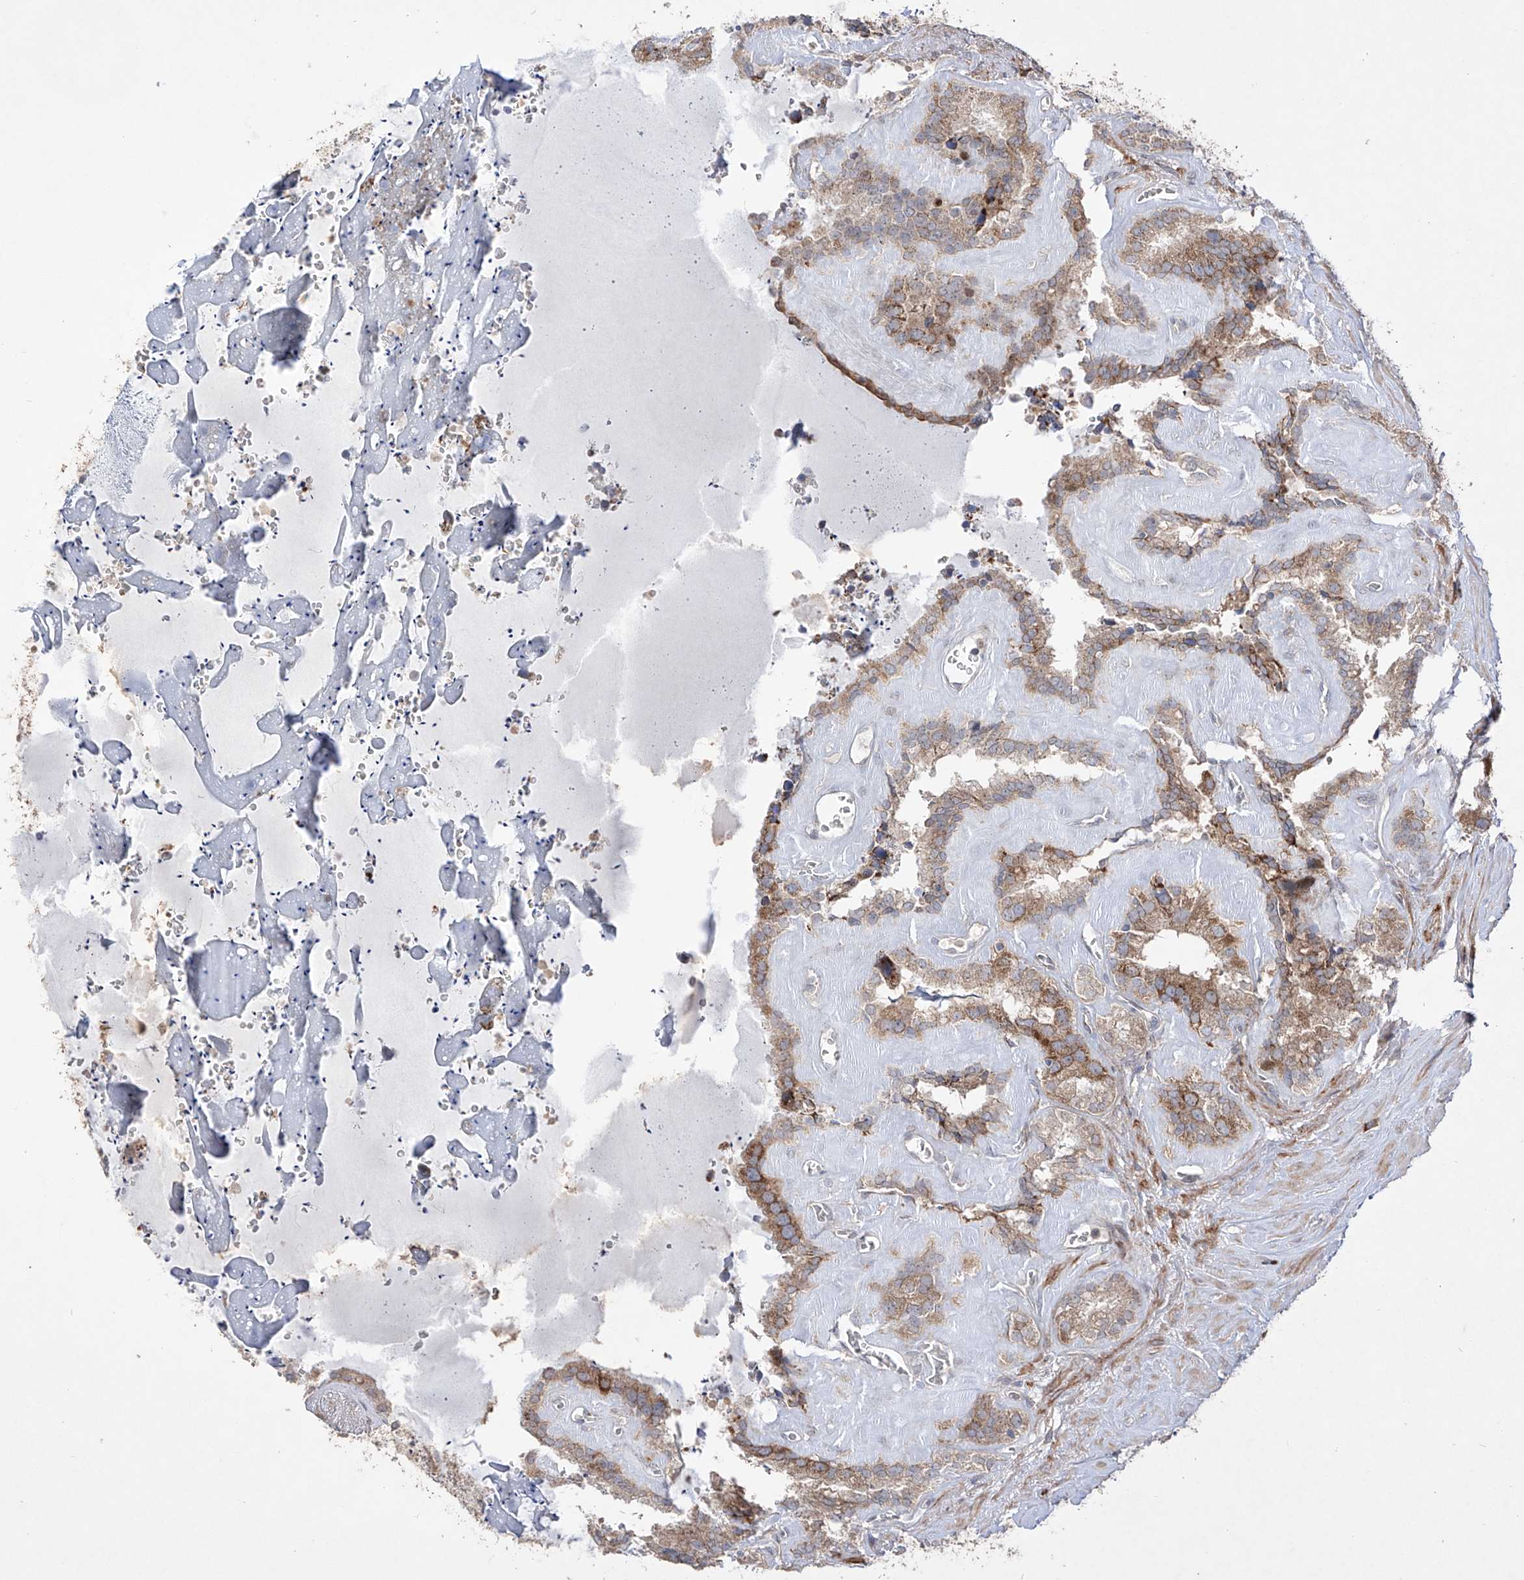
{"staining": {"intensity": "moderate", "quantity": ">75%", "location": "cytoplasmic/membranous"}, "tissue": "seminal vesicle", "cell_type": "Glandular cells", "image_type": "normal", "snomed": [{"axis": "morphology", "description": "Normal tissue, NOS"}, {"axis": "topography", "description": "Prostate"}, {"axis": "topography", "description": "Seminal veicle"}], "caption": "Immunohistochemical staining of unremarkable seminal vesicle demonstrates medium levels of moderate cytoplasmic/membranous positivity in about >75% of glandular cells.", "gene": "YKT6", "patient": {"sex": "male", "age": 59}}